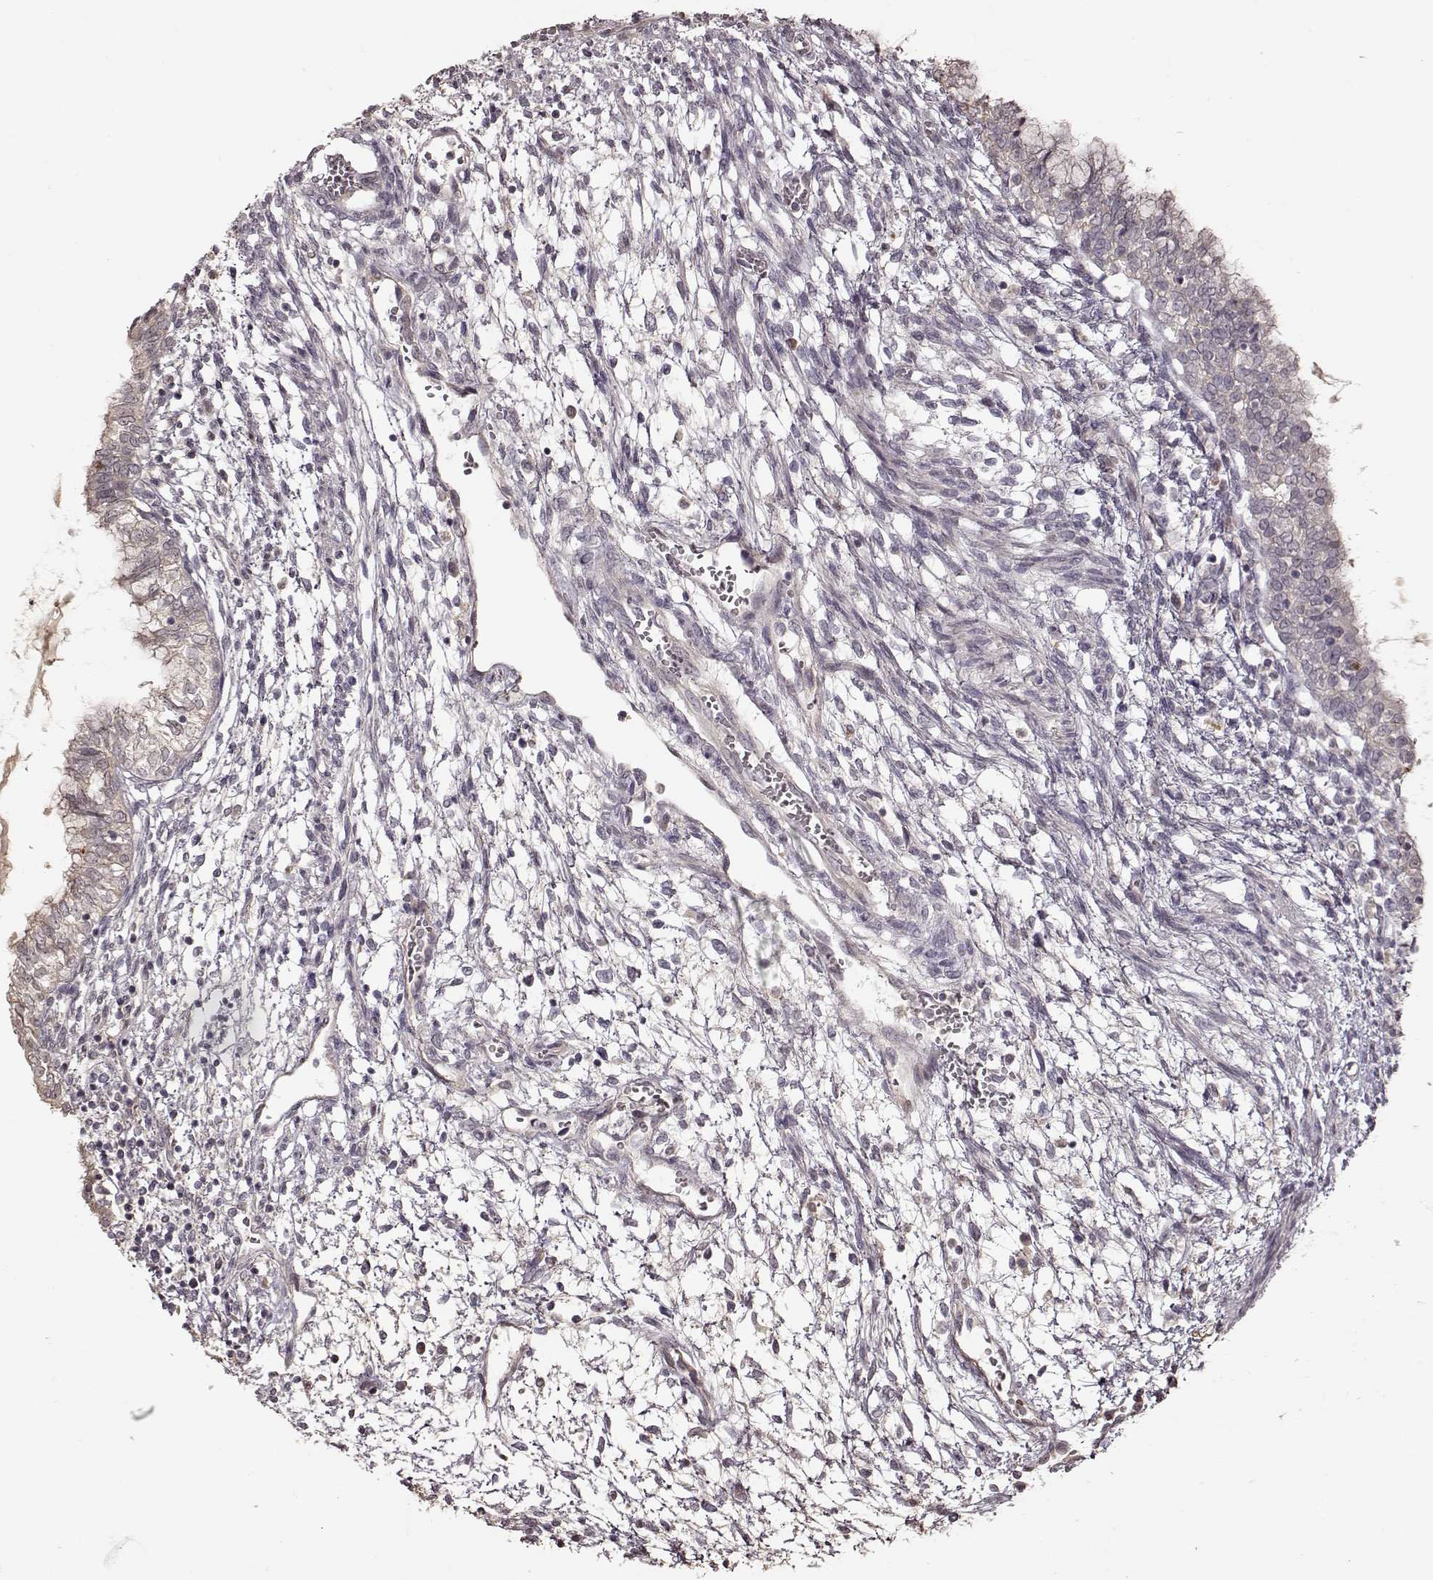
{"staining": {"intensity": "negative", "quantity": "none", "location": "none"}, "tissue": "testis cancer", "cell_type": "Tumor cells", "image_type": "cancer", "snomed": [{"axis": "morphology", "description": "Carcinoma, Embryonal, NOS"}, {"axis": "topography", "description": "Testis"}], "caption": "This is a image of immunohistochemistry (IHC) staining of testis cancer, which shows no expression in tumor cells.", "gene": "CRB1", "patient": {"sex": "male", "age": 37}}